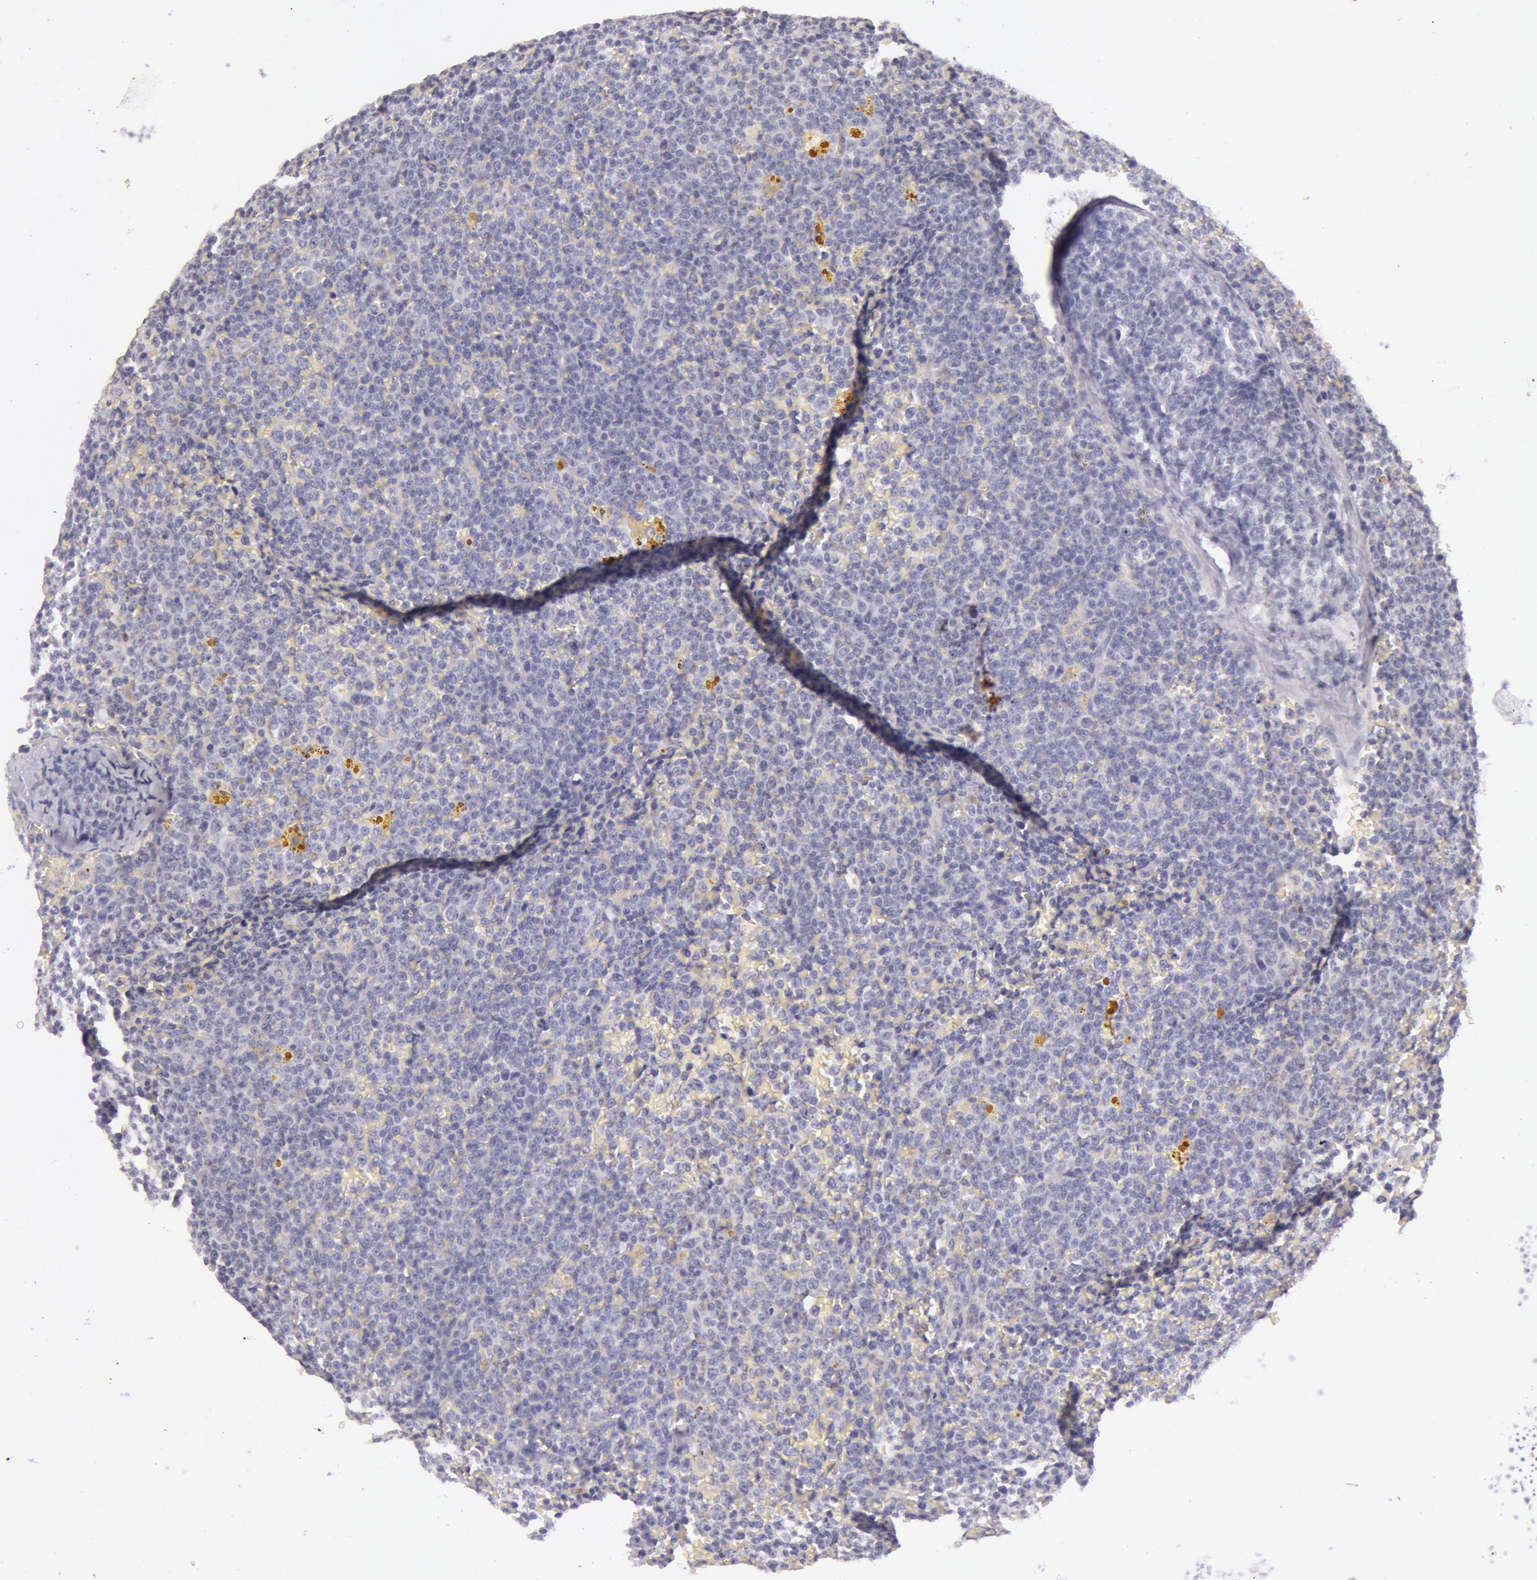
{"staining": {"intensity": "negative", "quantity": "none", "location": "none"}, "tissue": "lymphoma", "cell_type": "Tumor cells", "image_type": "cancer", "snomed": [{"axis": "morphology", "description": "Malignant lymphoma, non-Hodgkin's type, Low grade"}, {"axis": "topography", "description": "Lymph node"}], "caption": "High power microscopy micrograph of an IHC histopathology image of lymphoma, revealing no significant positivity in tumor cells.", "gene": "RBMY1F", "patient": {"sex": "male", "age": 50}}